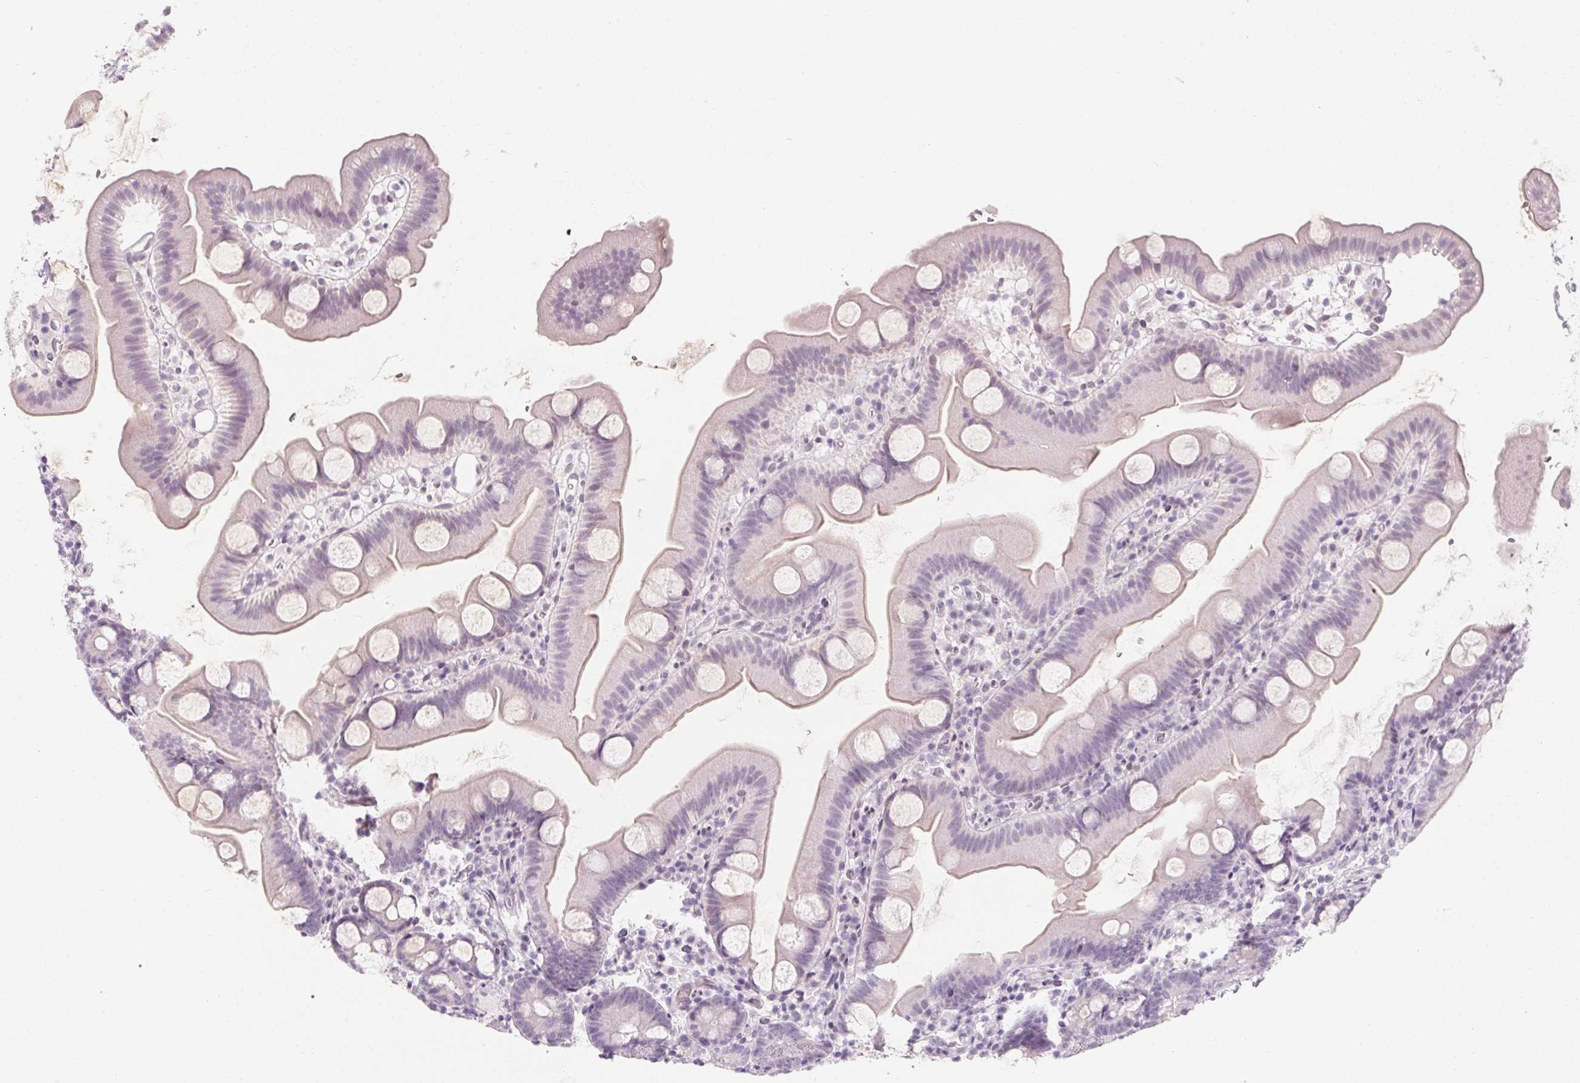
{"staining": {"intensity": "negative", "quantity": "none", "location": "none"}, "tissue": "small intestine", "cell_type": "Glandular cells", "image_type": "normal", "snomed": [{"axis": "morphology", "description": "Normal tissue, NOS"}, {"axis": "topography", "description": "Small intestine"}], "caption": "Immunohistochemistry histopathology image of normal human small intestine stained for a protein (brown), which displays no staining in glandular cells. The staining was performed using DAB (3,3'-diaminobenzidine) to visualize the protein expression in brown, while the nuclei were stained in blue with hematoxylin (Magnification: 20x).", "gene": "KCNQ2", "patient": {"sex": "female", "age": 68}}